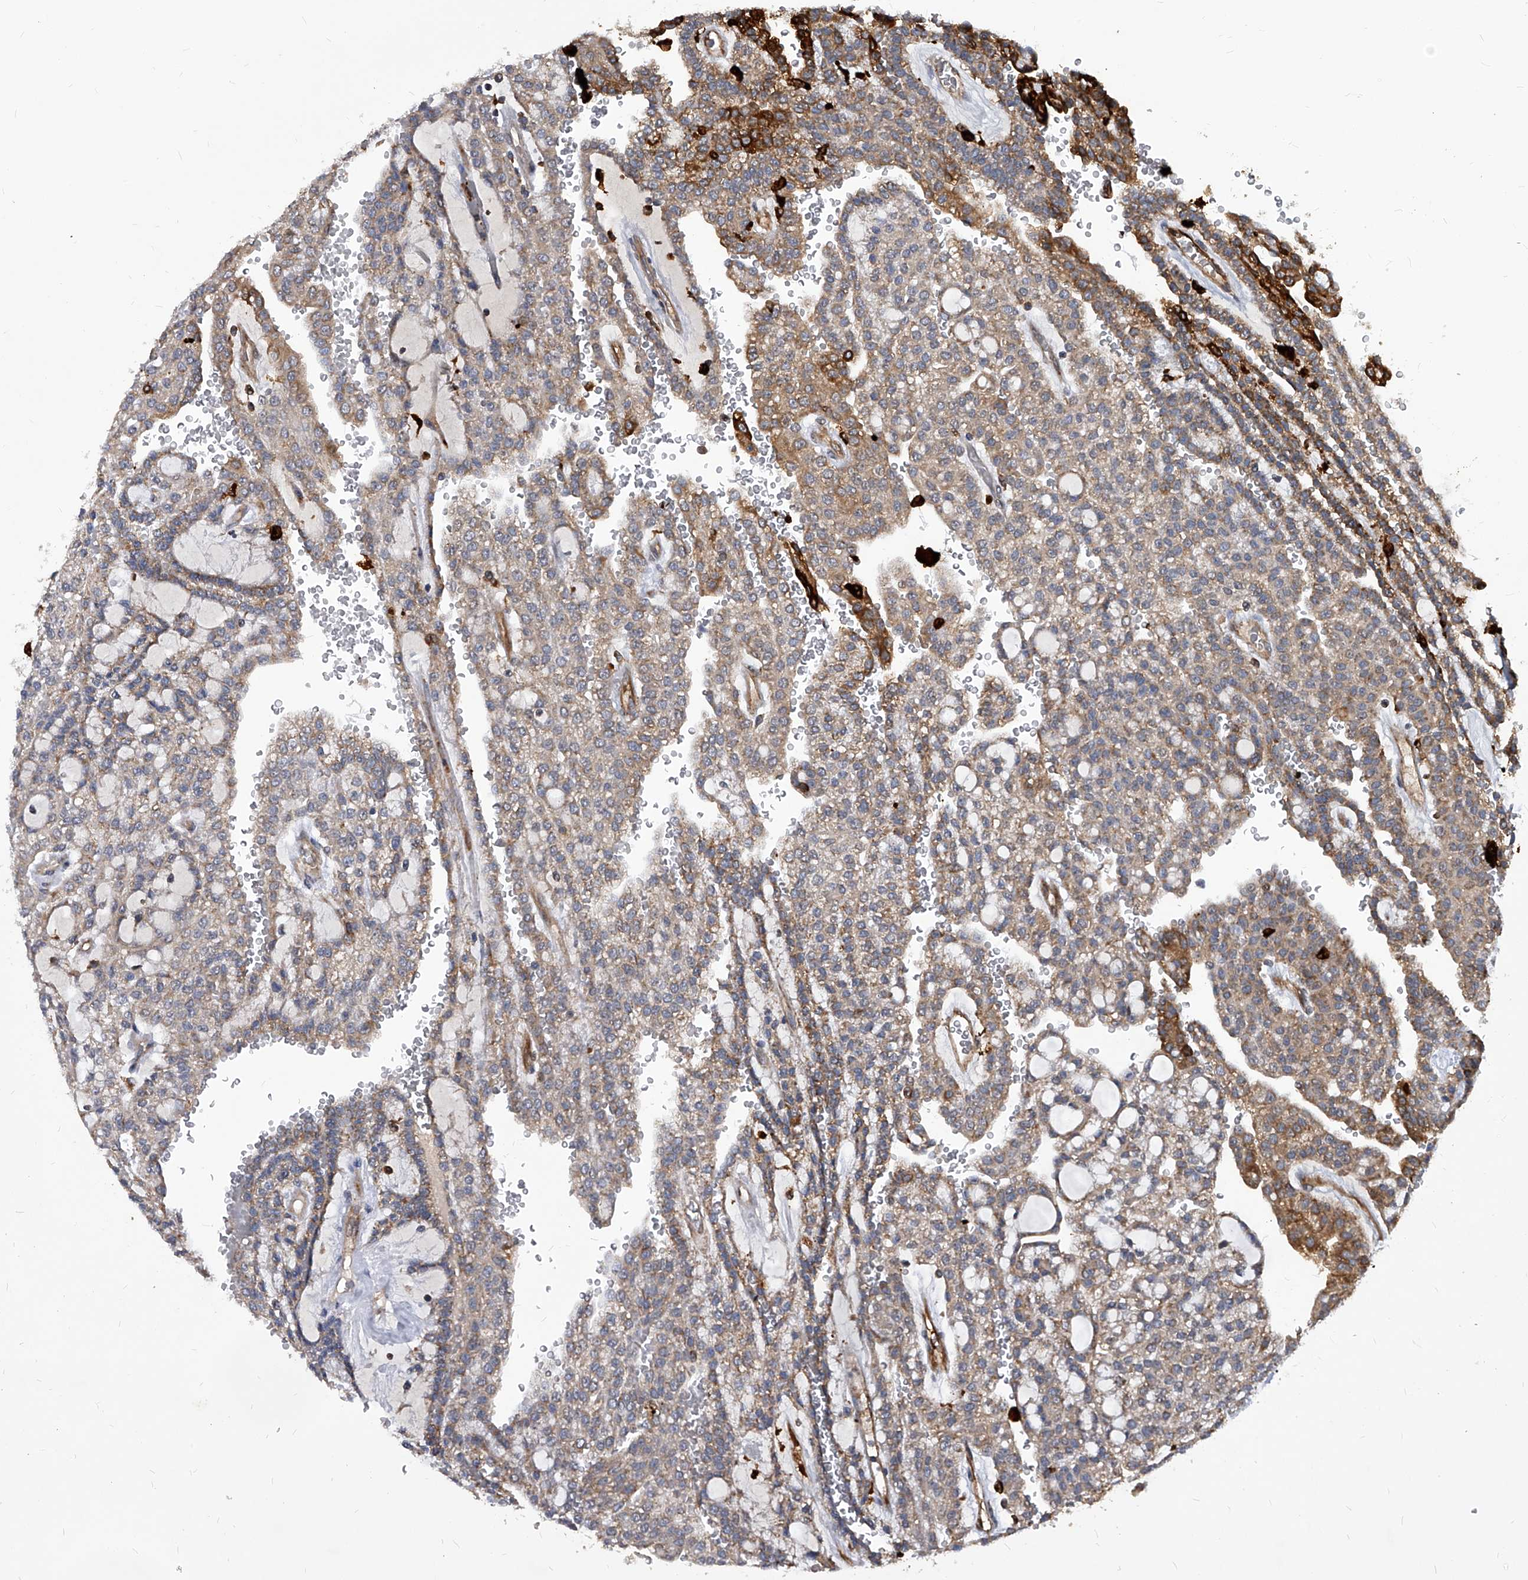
{"staining": {"intensity": "moderate", "quantity": "25%-75%", "location": "cytoplasmic/membranous"}, "tissue": "renal cancer", "cell_type": "Tumor cells", "image_type": "cancer", "snomed": [{"axis": "morphology", "description": "Adenocarcinoma, NOS"}, {"axis": "topography", "description": "Kidney"}], "caption": "Protein expression analysis of renal cancer exhibits moderate cytoplasmic/membranous positivity in about 25%-75% of tumor cells. (Brightfield microscopy of DAB IHC at high magnification).", "gene": "SOBP", "patient": {"sex": "male", "age": 63}}